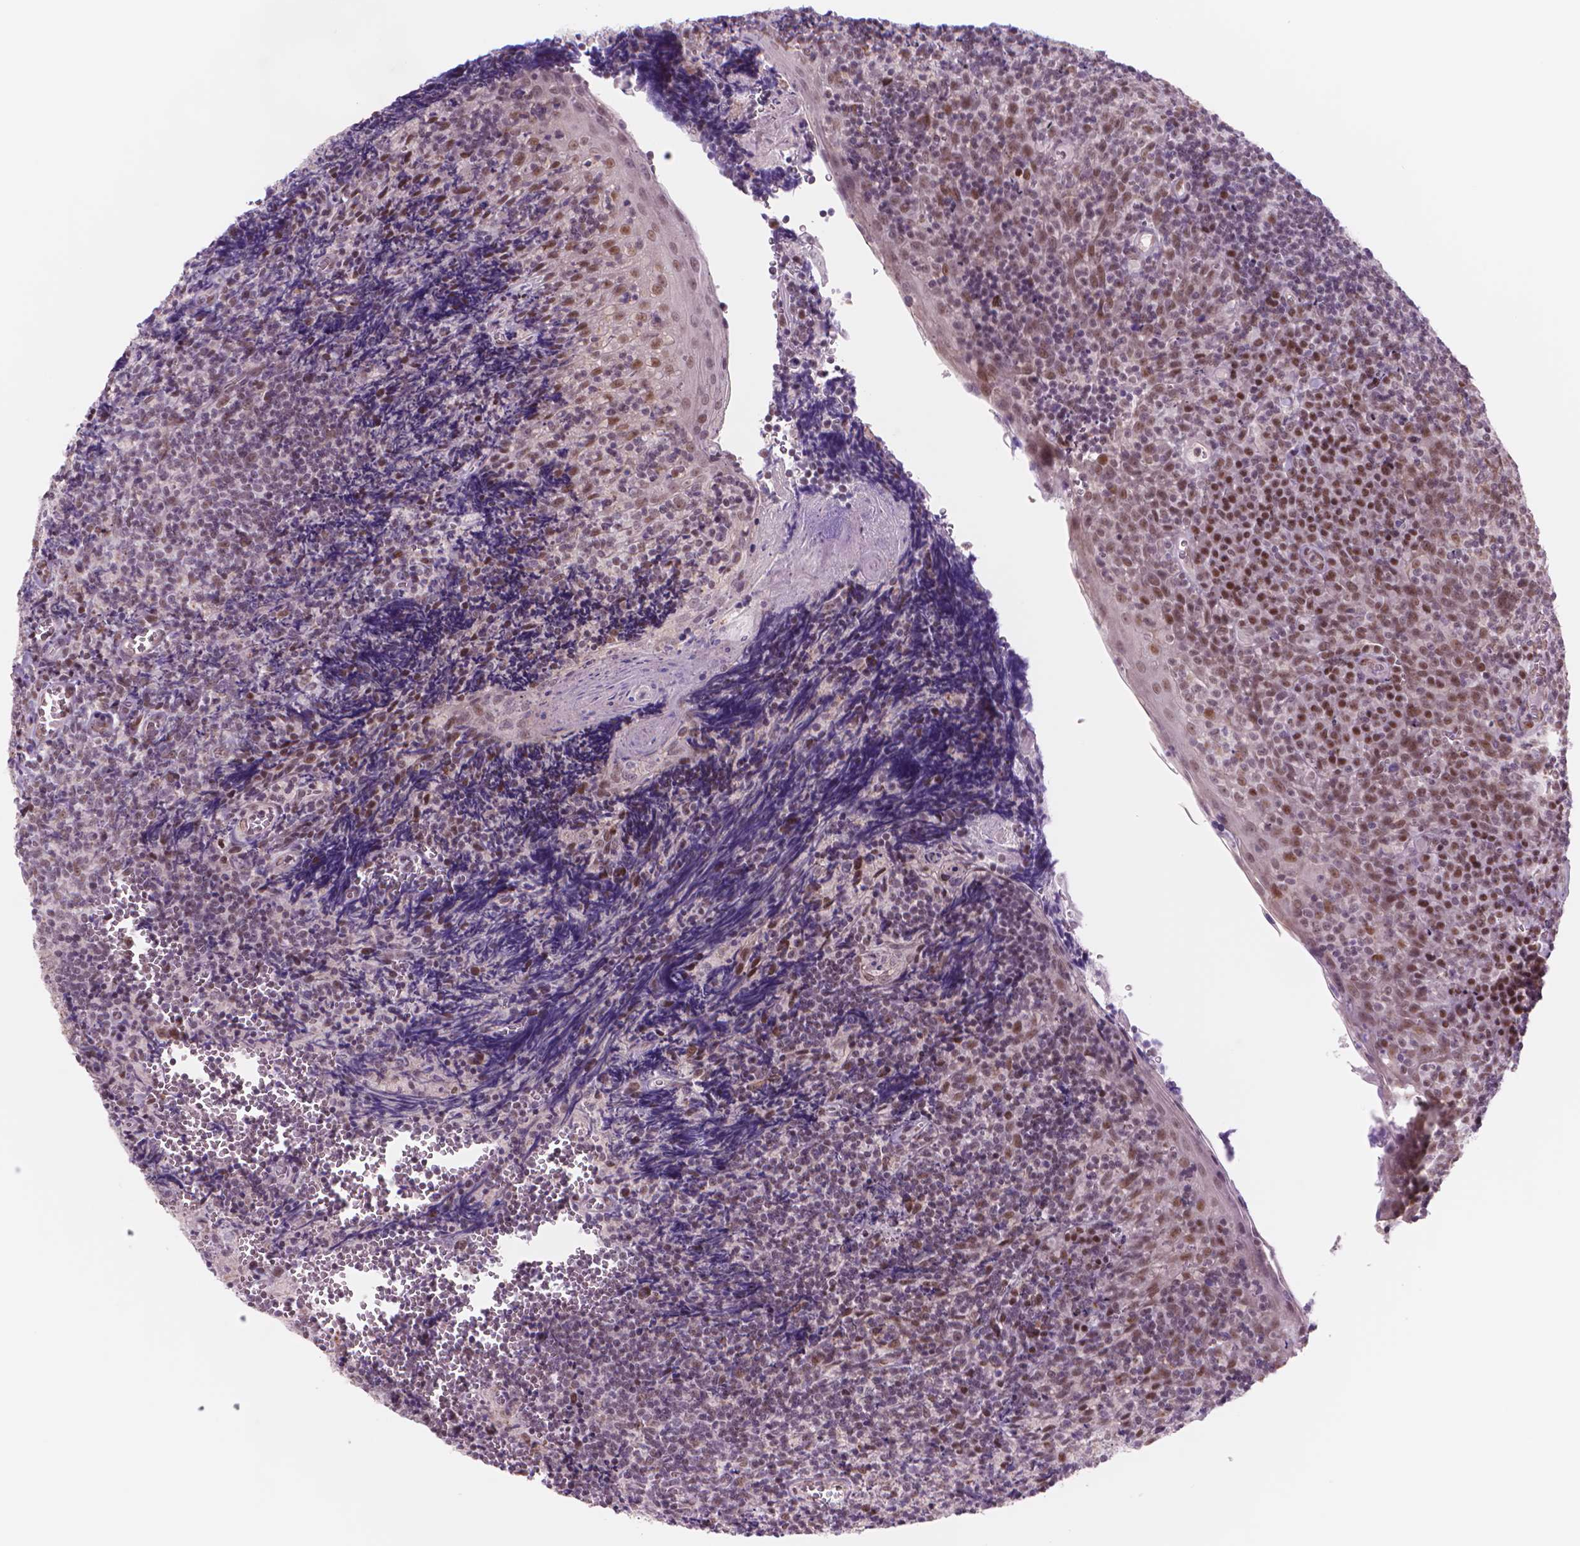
{"staining": {"intensity": "moderate", "quantity": "<25%", "location": "nuclear"}, "tissue": "tonsil", "cell_type": "Germinal center cells", "image_type": "normal", "snomed": [{"axis": "morphology", "description": "Normal tissue, NOS"}, {"axis": "morphology", "description": "Inflammation, NOS"}, {"axis": "topography", "description": "Tonsil"}], "caption": "The immunohistochemical stain highlights moderate nuclear positivity in germinal center cells of normal tonsil. (brown staining indicates protein expression, while blue staining denotes nuclei).", "gene": "POLR3D", "patient": {"sex": "female", "age": 31}}